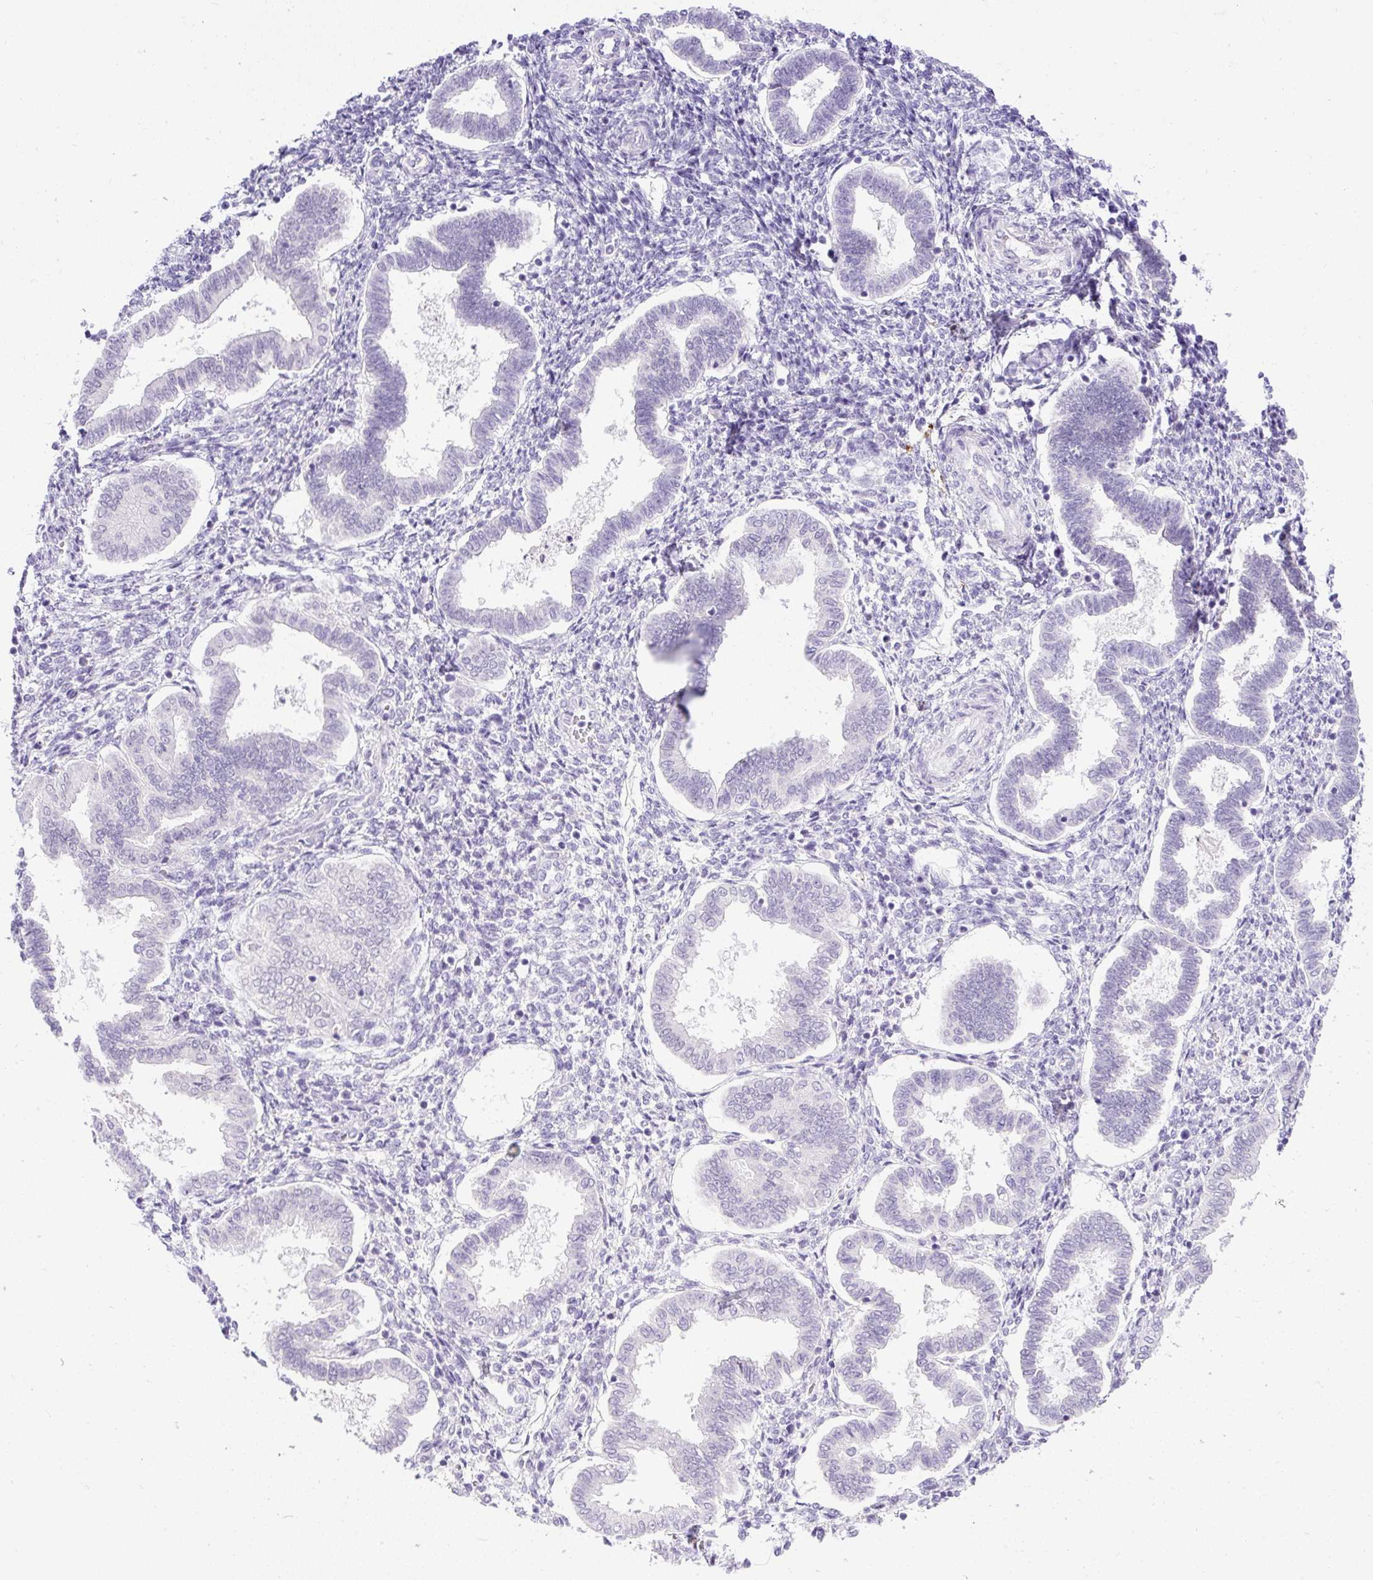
{"staining": {"intensity": "negative", "quantity": "none", "location": "none"}, "tissue": "endometrium", "cell_type": "Cells in endometrial stroma", "image_type": "normal", "snomed": [{"axis": "morphology", "description": "Normal tissue, NOS"}, {"axis": "topography", "description": "Endometrium"}], "caption": "IHC of unremarkable endometrium reveals no expression in cells in endometrial stroma.", "gene": "WNT10B", "patient": {"sex": "female", "age": 24}}